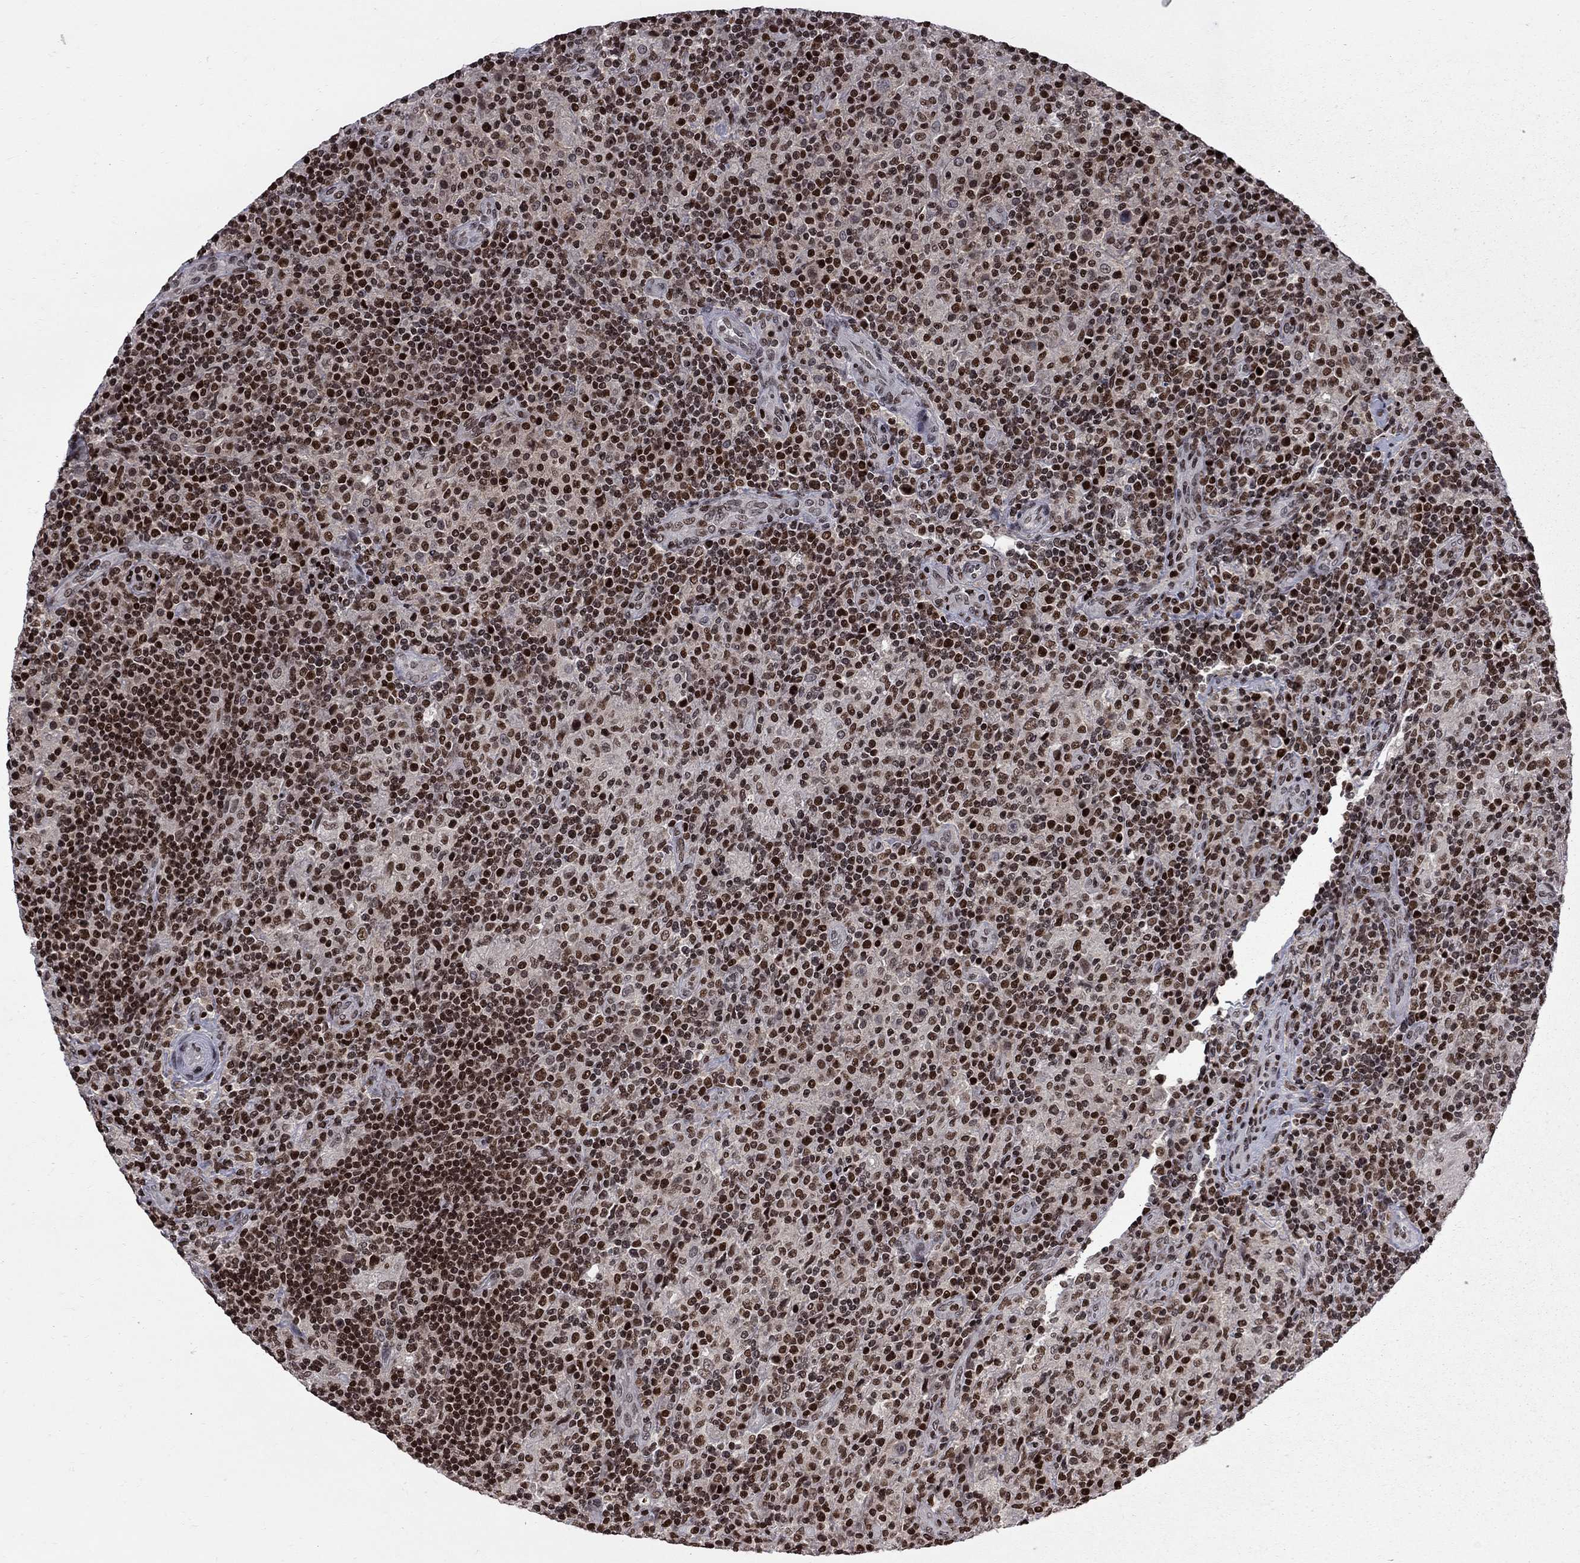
{"staining": {"intensity": "strong", "quantity": ">75%", "location": "nuclear"}, "tissue": "lymphoma", "cell_type": "Tumor cells", "image_type": "cancer", "snomed": [{"axis": "morphology", "description": "Hodgkin's disease, NOS"}, {"axis": "topography", "description": "Lymph node"}], "caption": "Hodgkin's disease tissue exhibits strong nuclear positivity in about >75% of tumor cells, visualized by immunohistochemistry.", "gene": "RNASEH2C", "patient": {"sex": "male", "age": 70}}